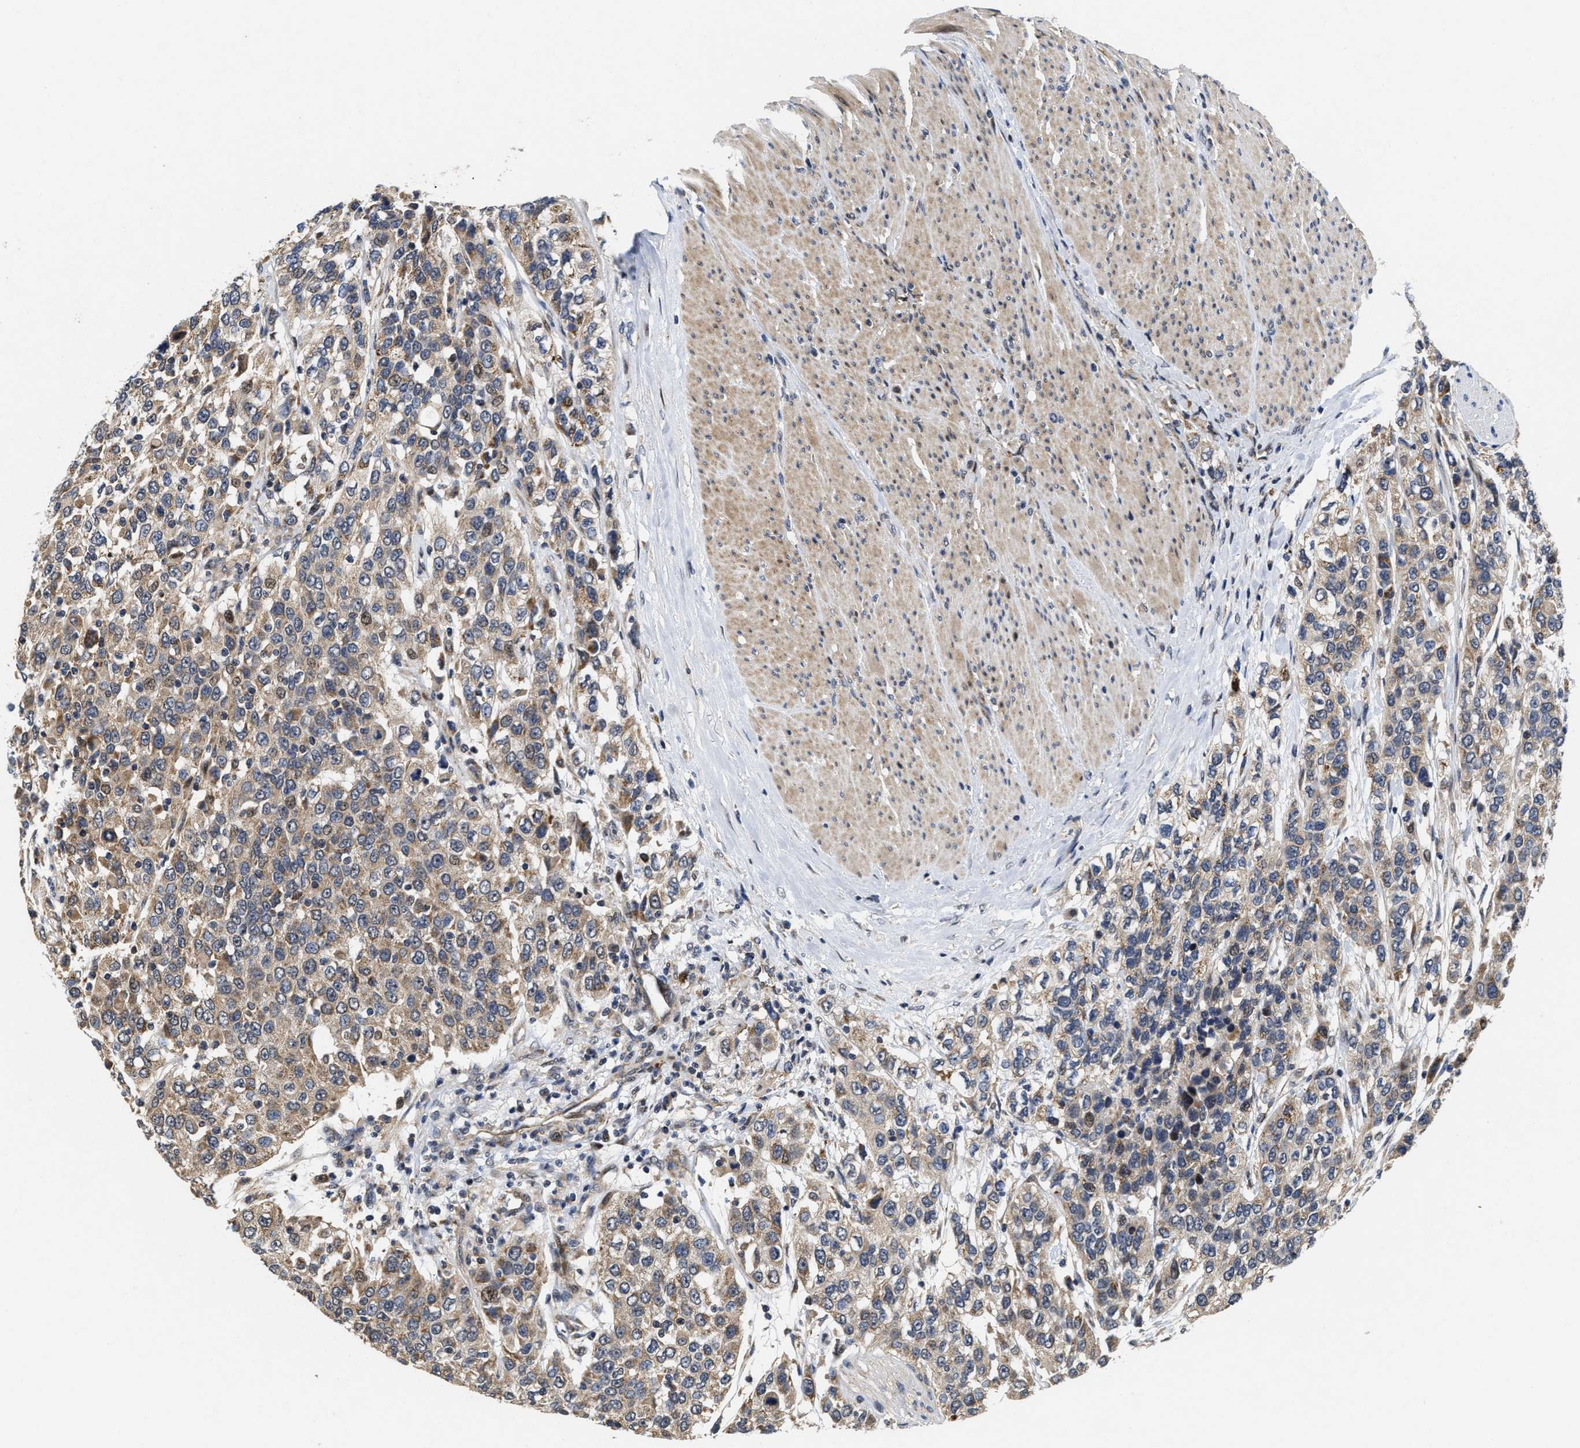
{"staining": {"intensity": "moderate", "quantity": ">75%", "location": "cytoplasmic/membranous"}, "tissue": "urothelial cancer", "cell_type": "Tumor cells", "image_type": "cancer", "snomed": [{"axis": "morphology", "description": "Urothelial carcinoma, High grade"}, {"axis": "topography", "description": "Urinary bladder"}], "caption": "Urothelial cancer stained with DAB (3,3'-diaminobenzidine) immunohistochemistry displays medium levels of moderate cytoplasmic/membranous positivity in approximately >75% of tumor cells.", "gene": "SCYL2", "patient": {"sex": "female", "age": 80}}